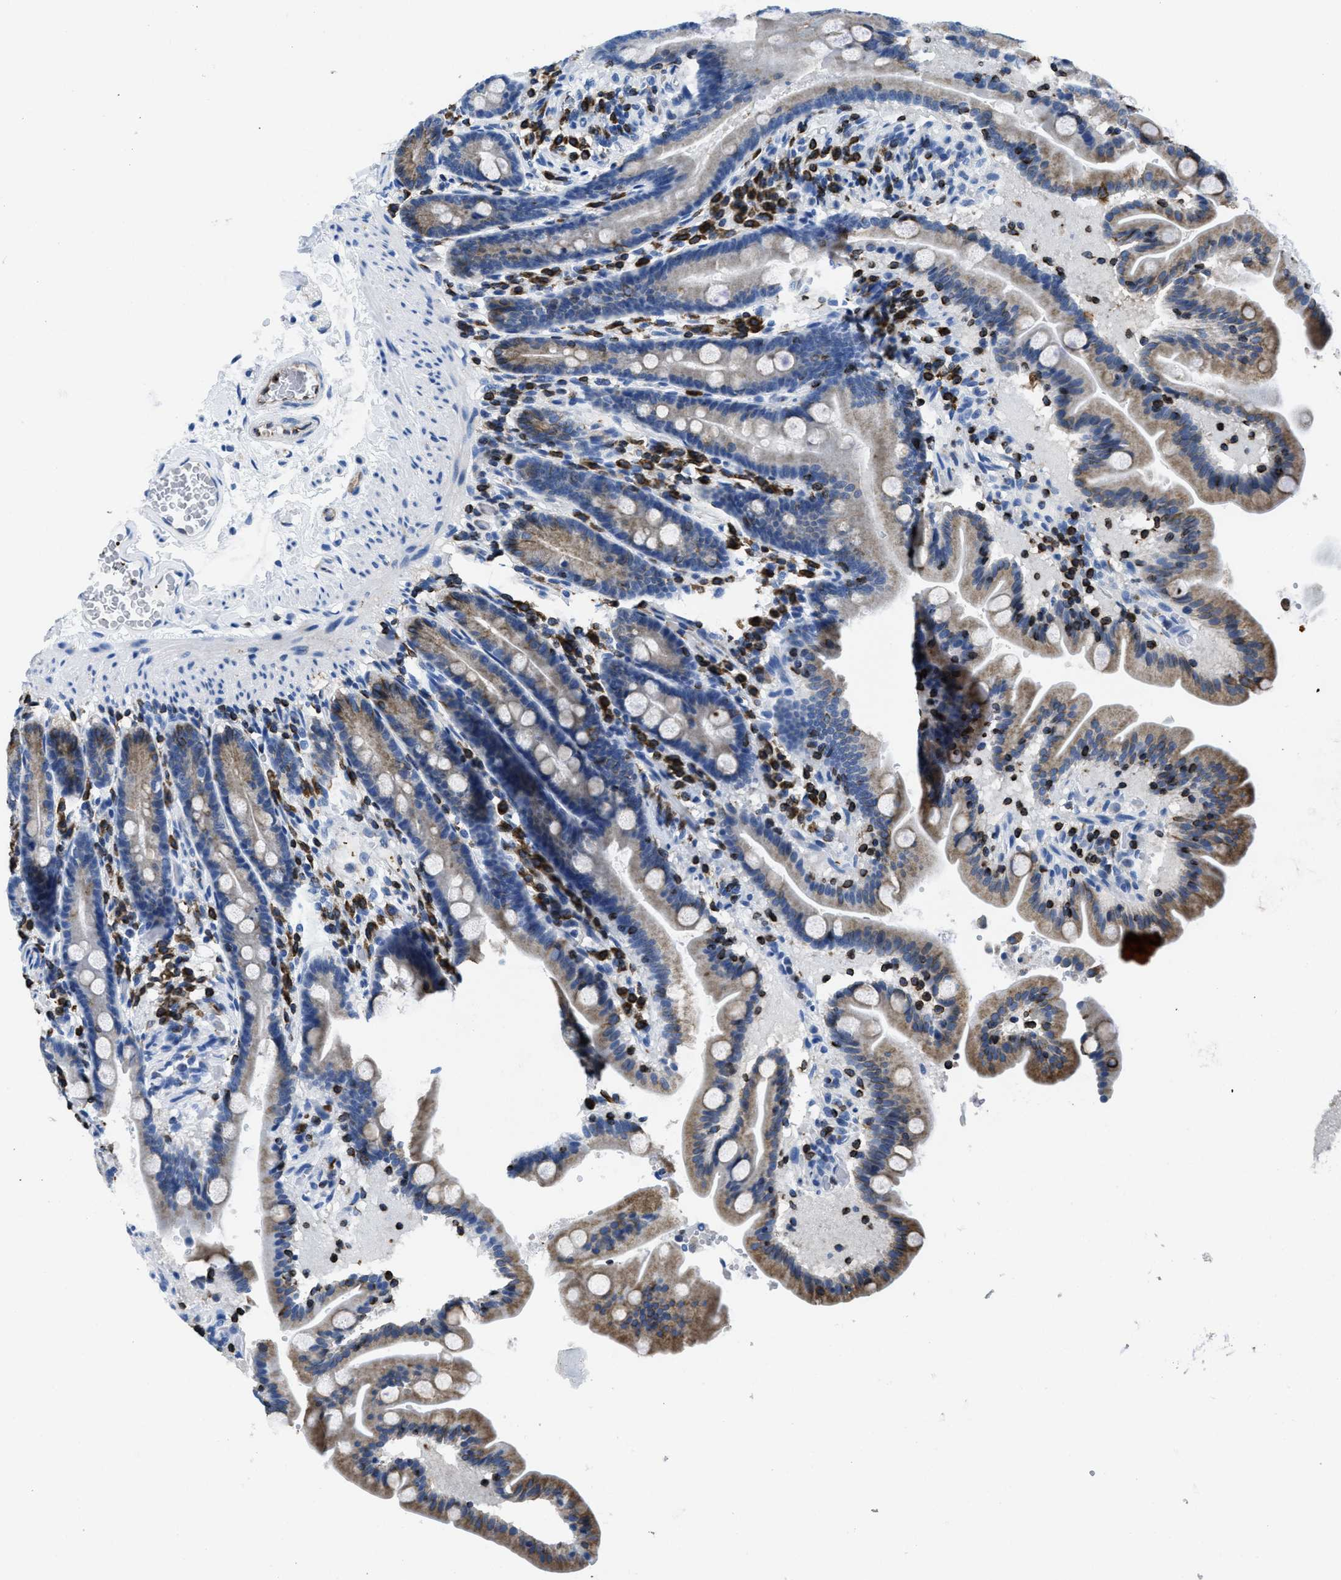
{"staining": {"intensity": "moderate", "quantity": "25%-75%", "location": "cytoplasmic/membranous"}, "tissue": "duodenum", "cell_type": "Glandular cells", "image_type": "normal", "snomed": [{"axis": "morphology", "description": "Normal tissue, NOS"}, {"axis": "topography", "description": "Duodenum"}], "caption": "The histopathology image displays staining of unremarkable duodenum, revealing moderate cytoplasmic/membranous protein expression (brown color) within glandular cells. Using DAB (brown) and hematoxylin (blue) stains, captured at high magnification using brightfield microscopy.", "gene": "ITGA3", "patient": {"sex": "male", "age": 54}}